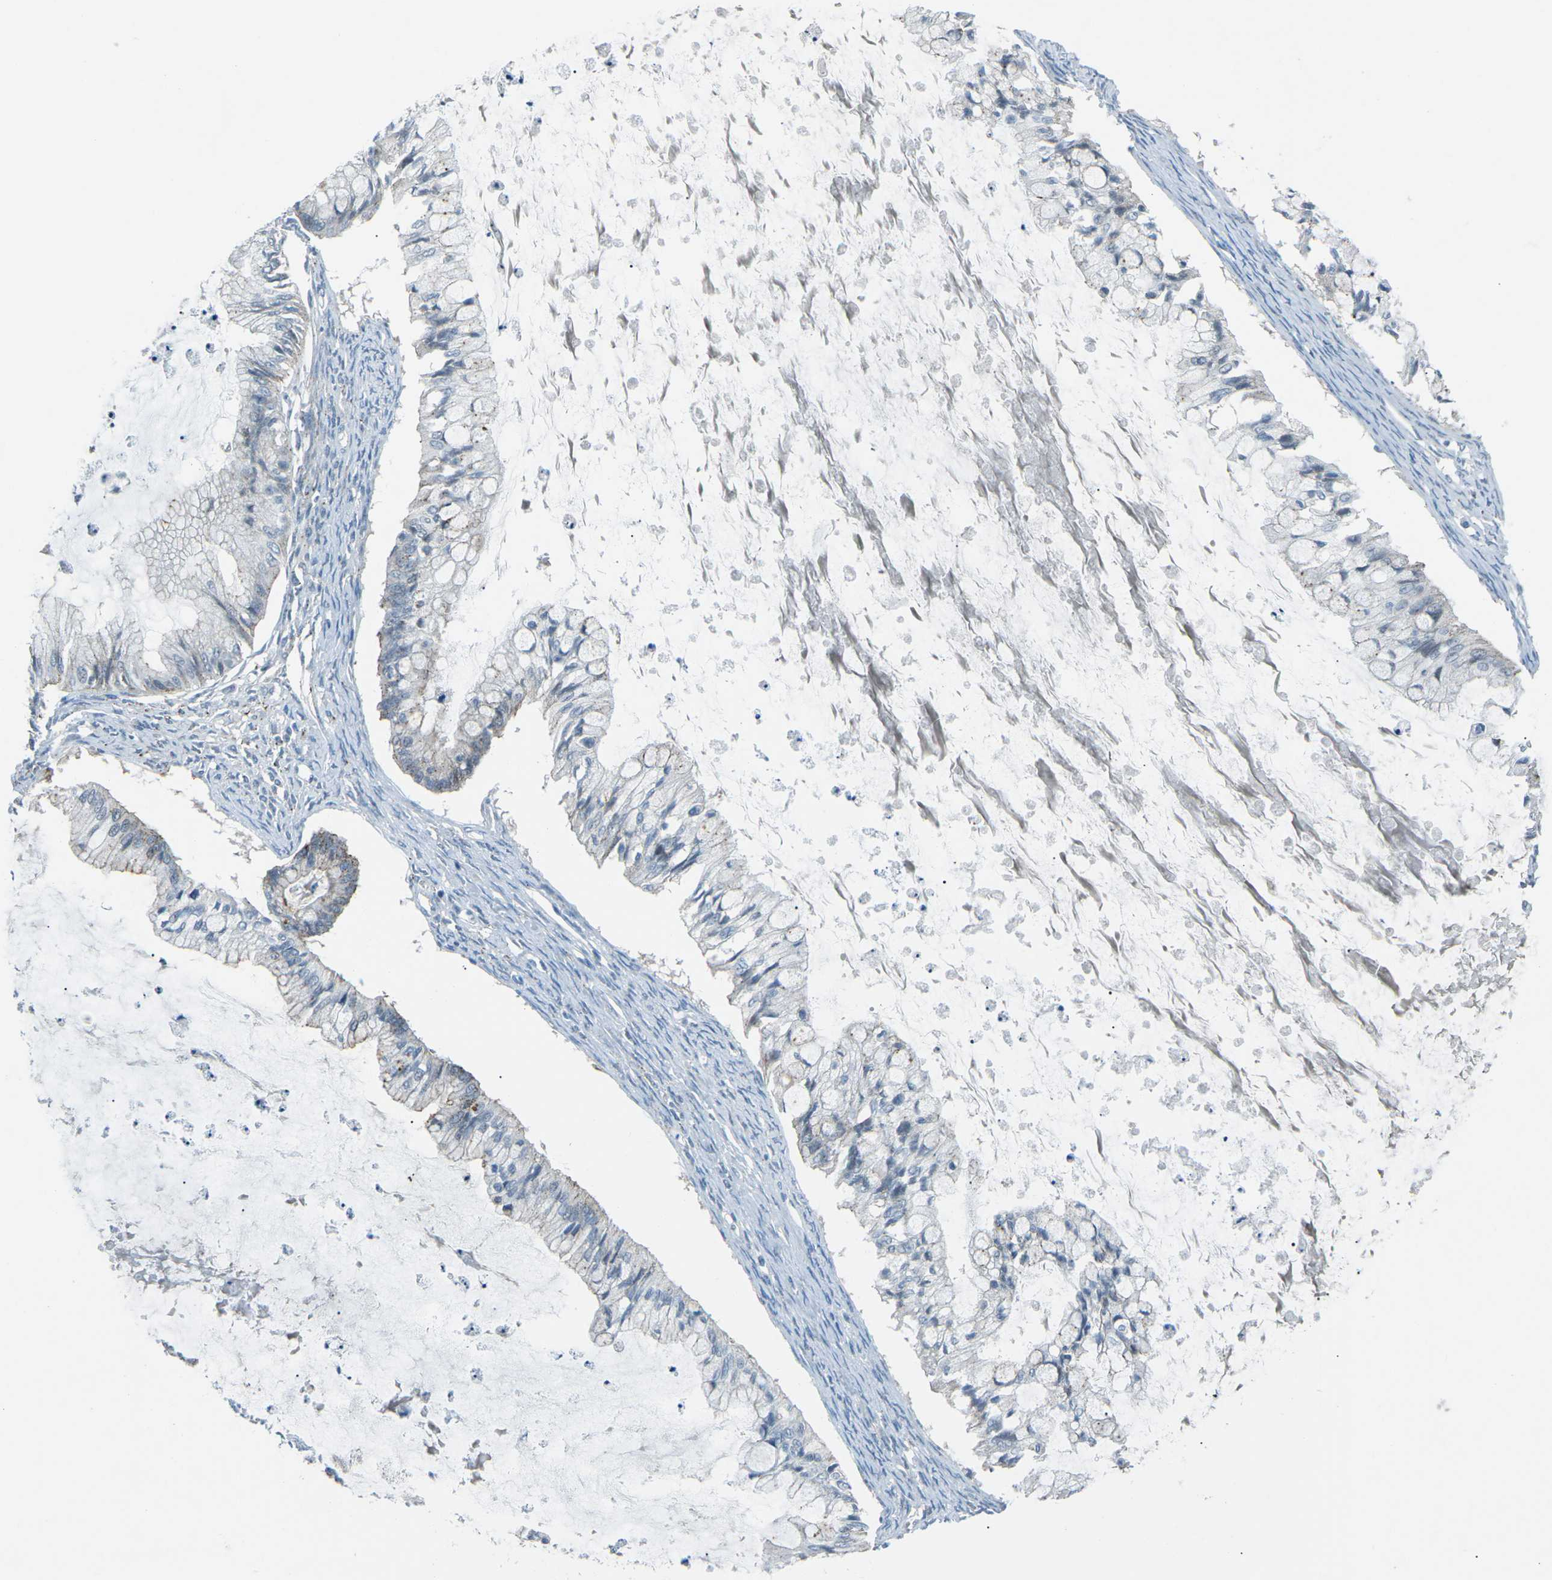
{"staining": {"intensity": "negative", "quantity": "none", "location": "none"}, "tissue": "ovarian cancer", "cell_type": "Tumor cells", "image_type": "cancer", "snomed": [{"axis": "morphology", "description": "Cystadenocarcinoma, mucinous, NOS"}, {"axis": "topography", "description": "Ovary"}], "caption": "Protein analysis of mucinous cystadenocarcinoma (ovarian) exhibits no significant staining in tumor cells. The staining was performed using DAB (3,3'-diaminobenzidine) to visualize the protein expression in brown, while the nuclei were stained in blue with hematoxylin (Magnification: 20x).", "gene": "PRKCA", "patient": {"sex": "female", "age": 57}}